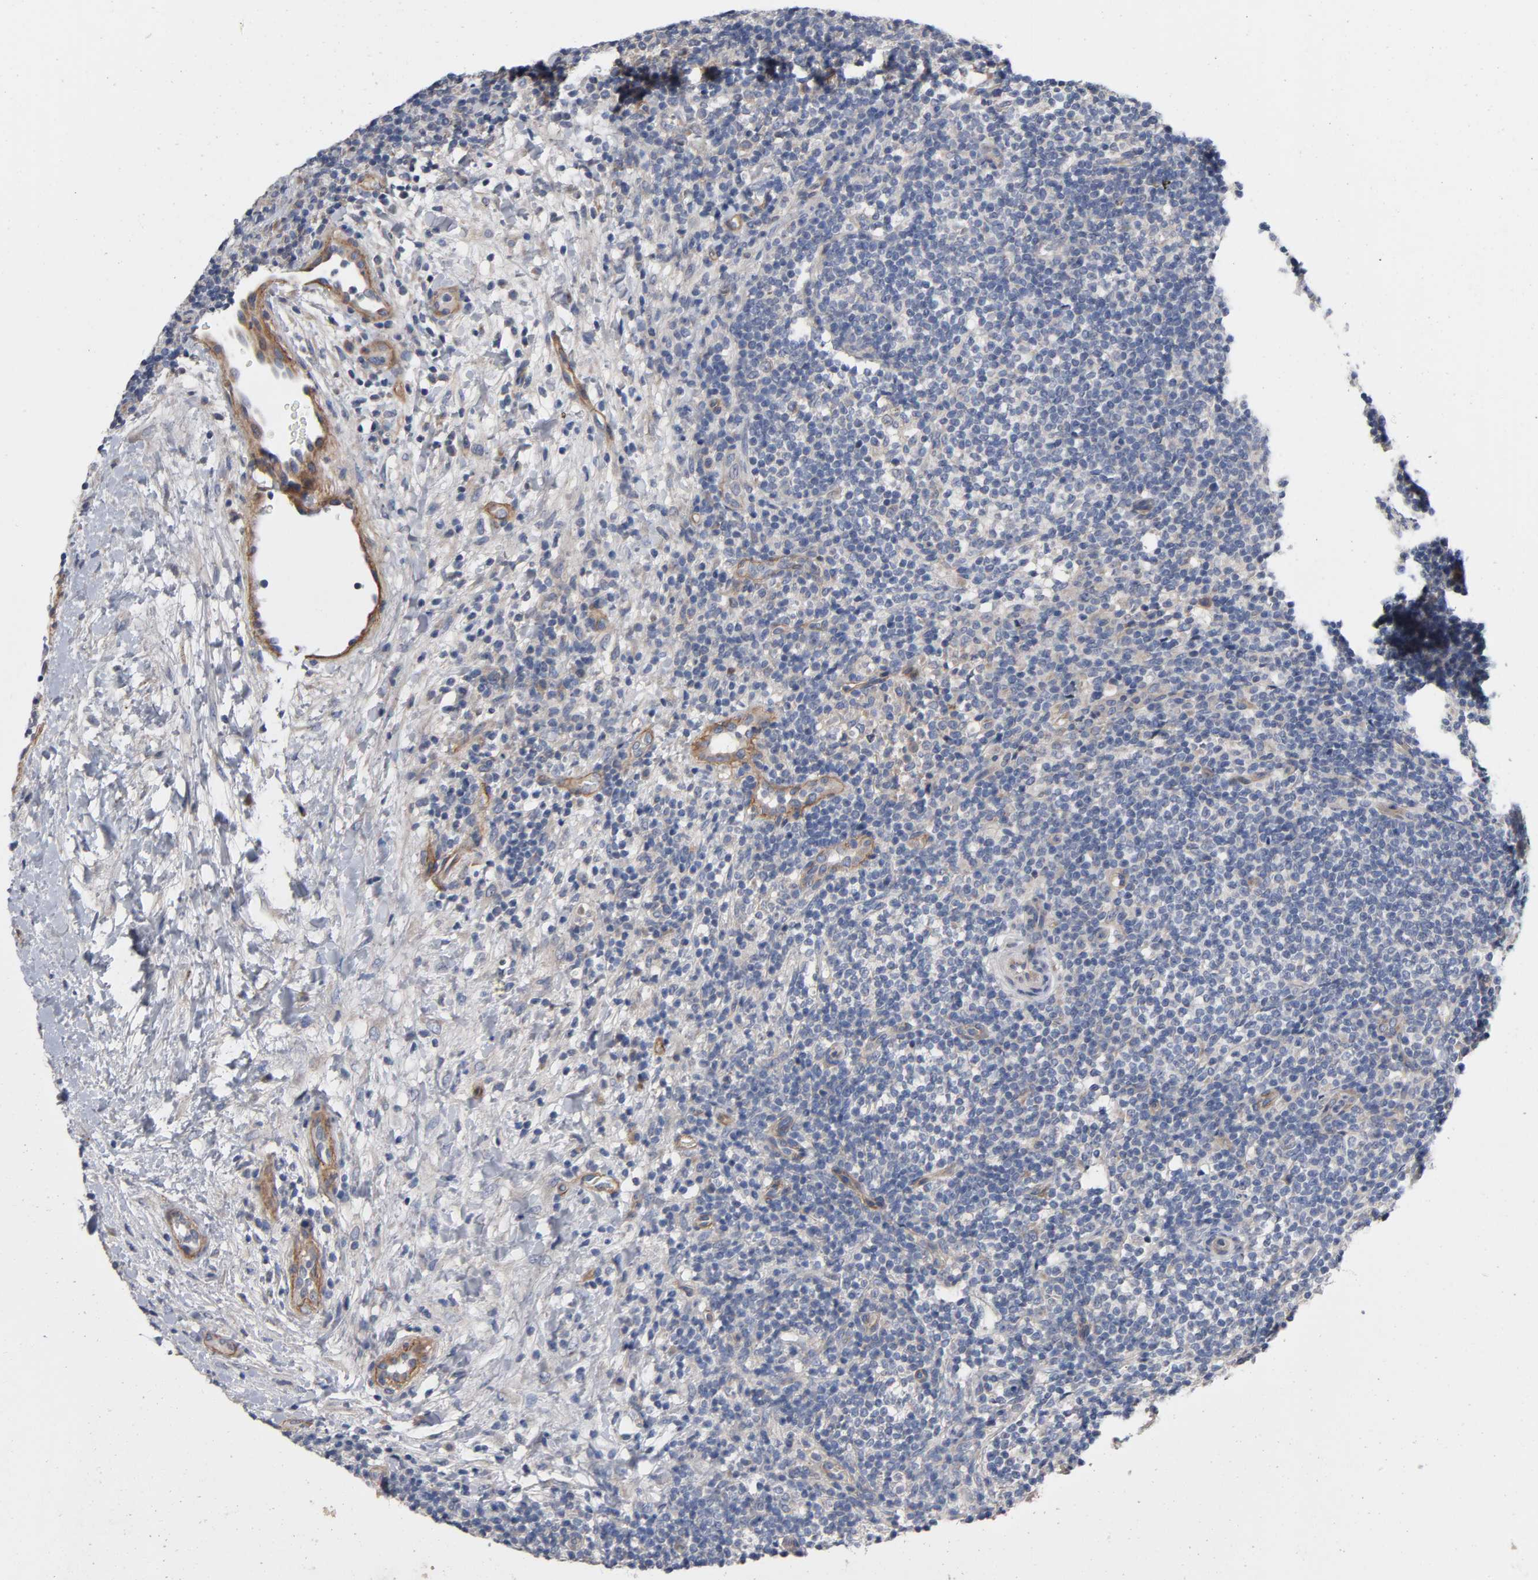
{"staining": {"intensity": "weak", "quantity": "<25%", "location": "cytoplasmic/membranous"}, "tissue": "lymphoma", "cell_type": "Tumor cells", "image_type": "cancer", "snomed": [{"axis": "morphology", "description": "Malignant lymphoma, non-Hodgkin's type, Low grade"}, {"axis": "topography", "description": "Lymph node"}], "caption": "The immunohistochemistry (IHC) histopathology image has no significant expression in tumor cells of malignant lymphoma, non-Hodgkin's type (low-grade) tissue.", "gene": "CCDC134", "patient": {"sex": "female", "age": 76}}